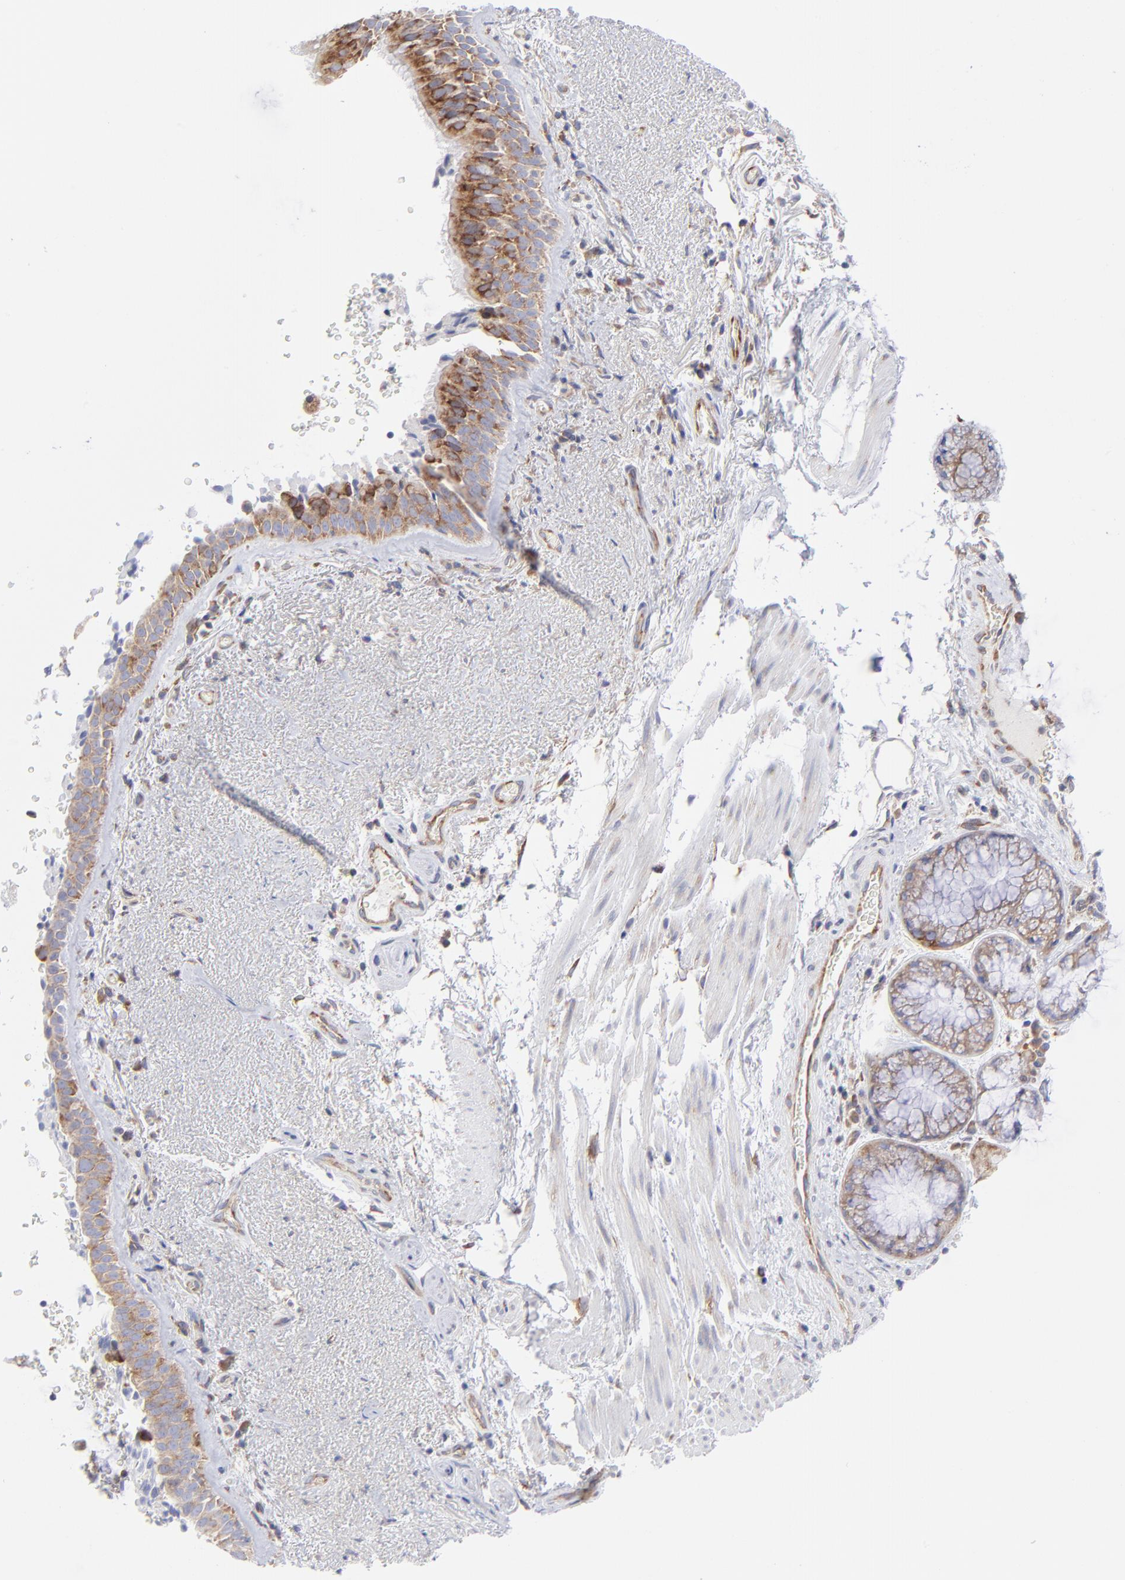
{"staining": {"intensity": "moderate", "quantity": ">75%", "location": "cytoplasmic/membranous"}, "tissue": "bronchus", "cell_type": "Respiratory epithelial cells", "image_type": "normal", "snomed": [{"axis": "morphology", "description": "Normal tissue, NOS"}, {"axis": "topography", "description": "Bronchus"}], "caption": "High-magnification brightfield microscopy of normal bronchus stained with DAB (brown) and counterstained with hematoxylin (blue). respiratory epithelial cells exhibit moderate cytoplasmic/membranous positivity is seen in about>75% of cells. The staining was performed using DAB (3,3'-diaminobenzidine), with brown indicating positive protein expression. Nuclei are stained blue with hematoxylin.", "gene": "EIF2AK2", "patient": {"sex": "female", "age": 54}}